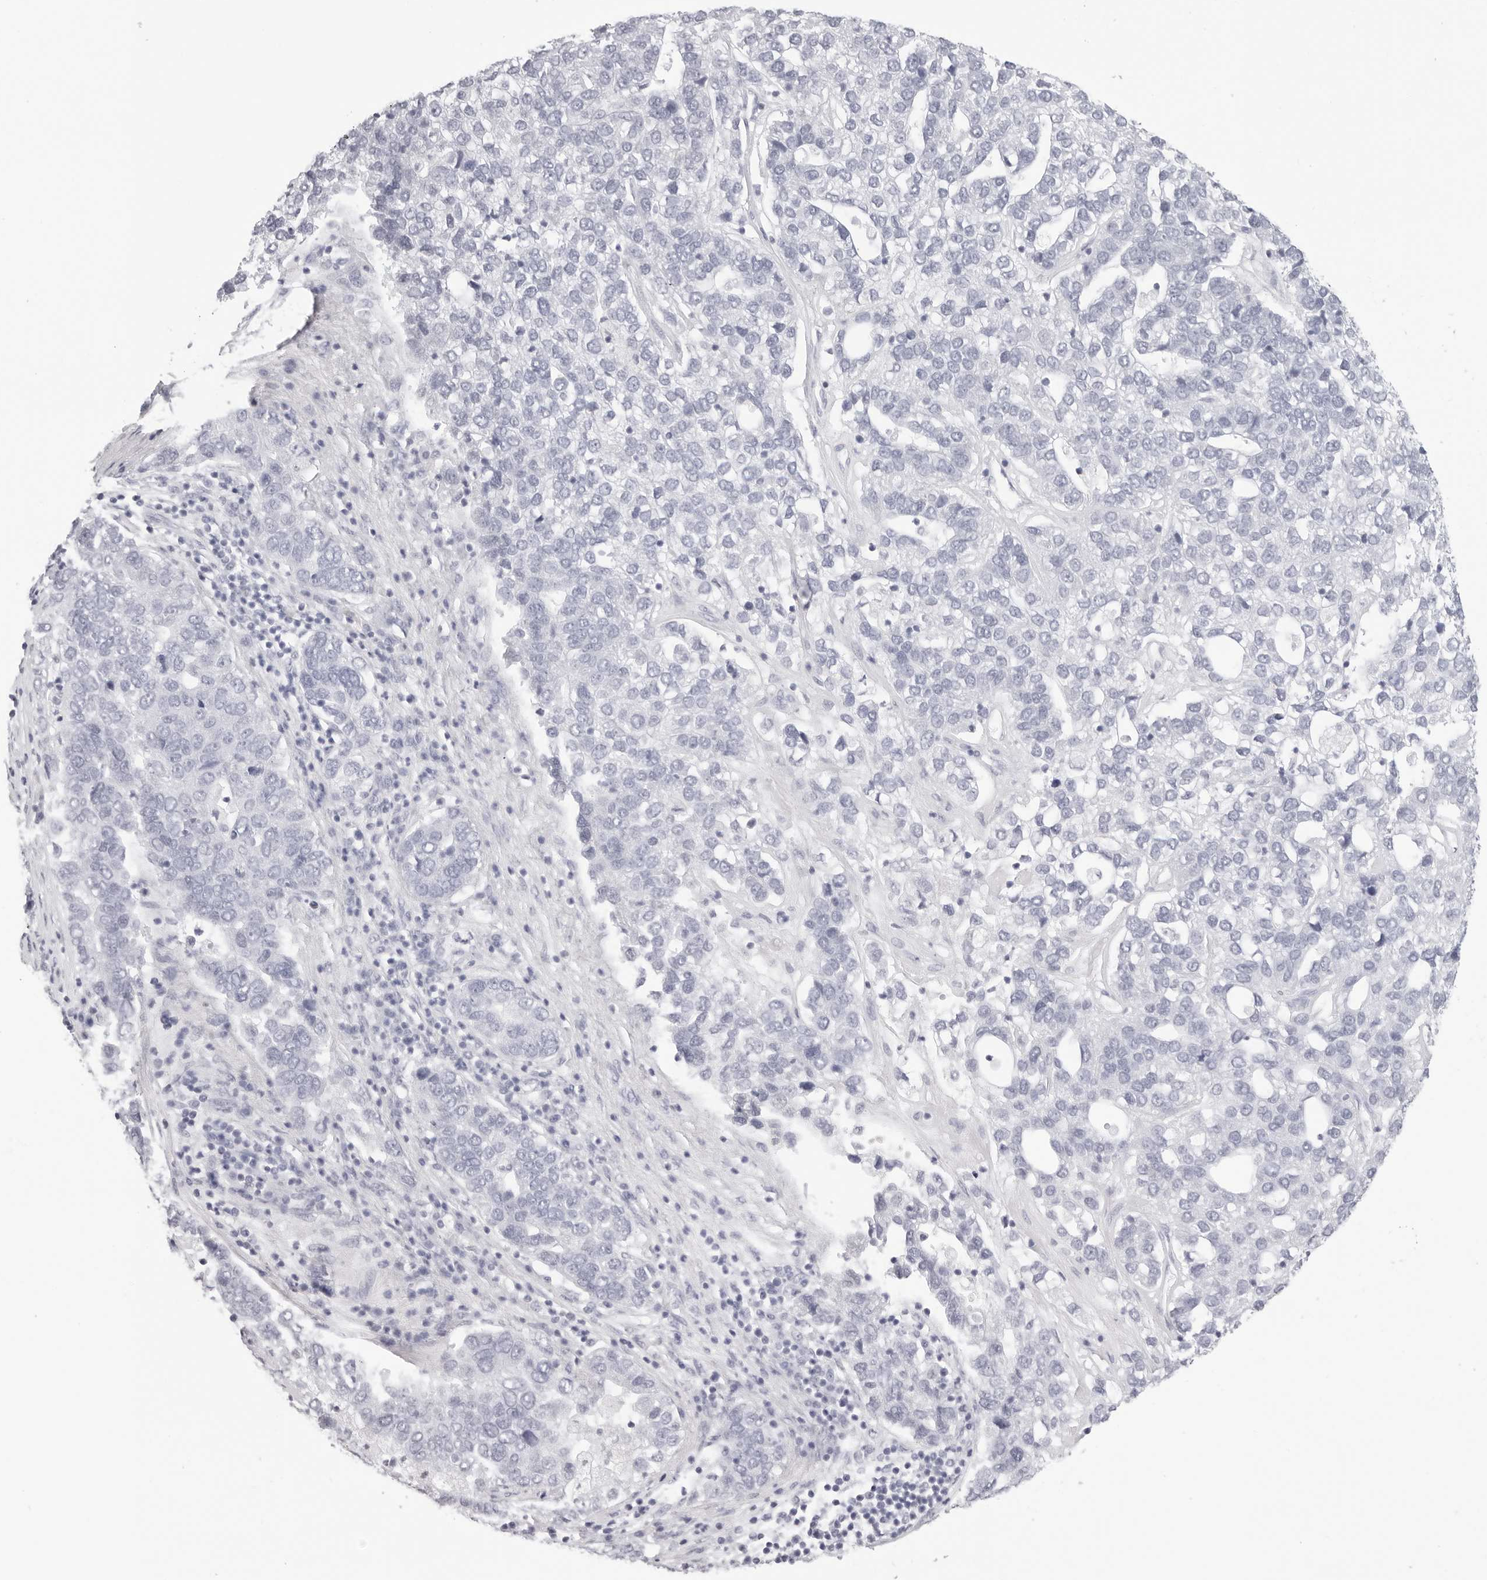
{"staining": {"intensity": "negative", "quantity": "none", "location": "none"}, "tissue": "pancreatic cancer", "cell_type": "Tumor cells", "image_type": "cancer", "snomed": [{"axis": "morphology", "description": "Adenocarcinoma, NOS"}, {"axis": "topography", "description": "Pancreas"}], "caption": "Immunohistochemistry image of neoplastic tissue: pancreatic adenocarcinoma stained with DAB shows no significant protein positivity in tumor cells.", "gene": "CST5", "patient": {"sex": "female", "age": 61}}